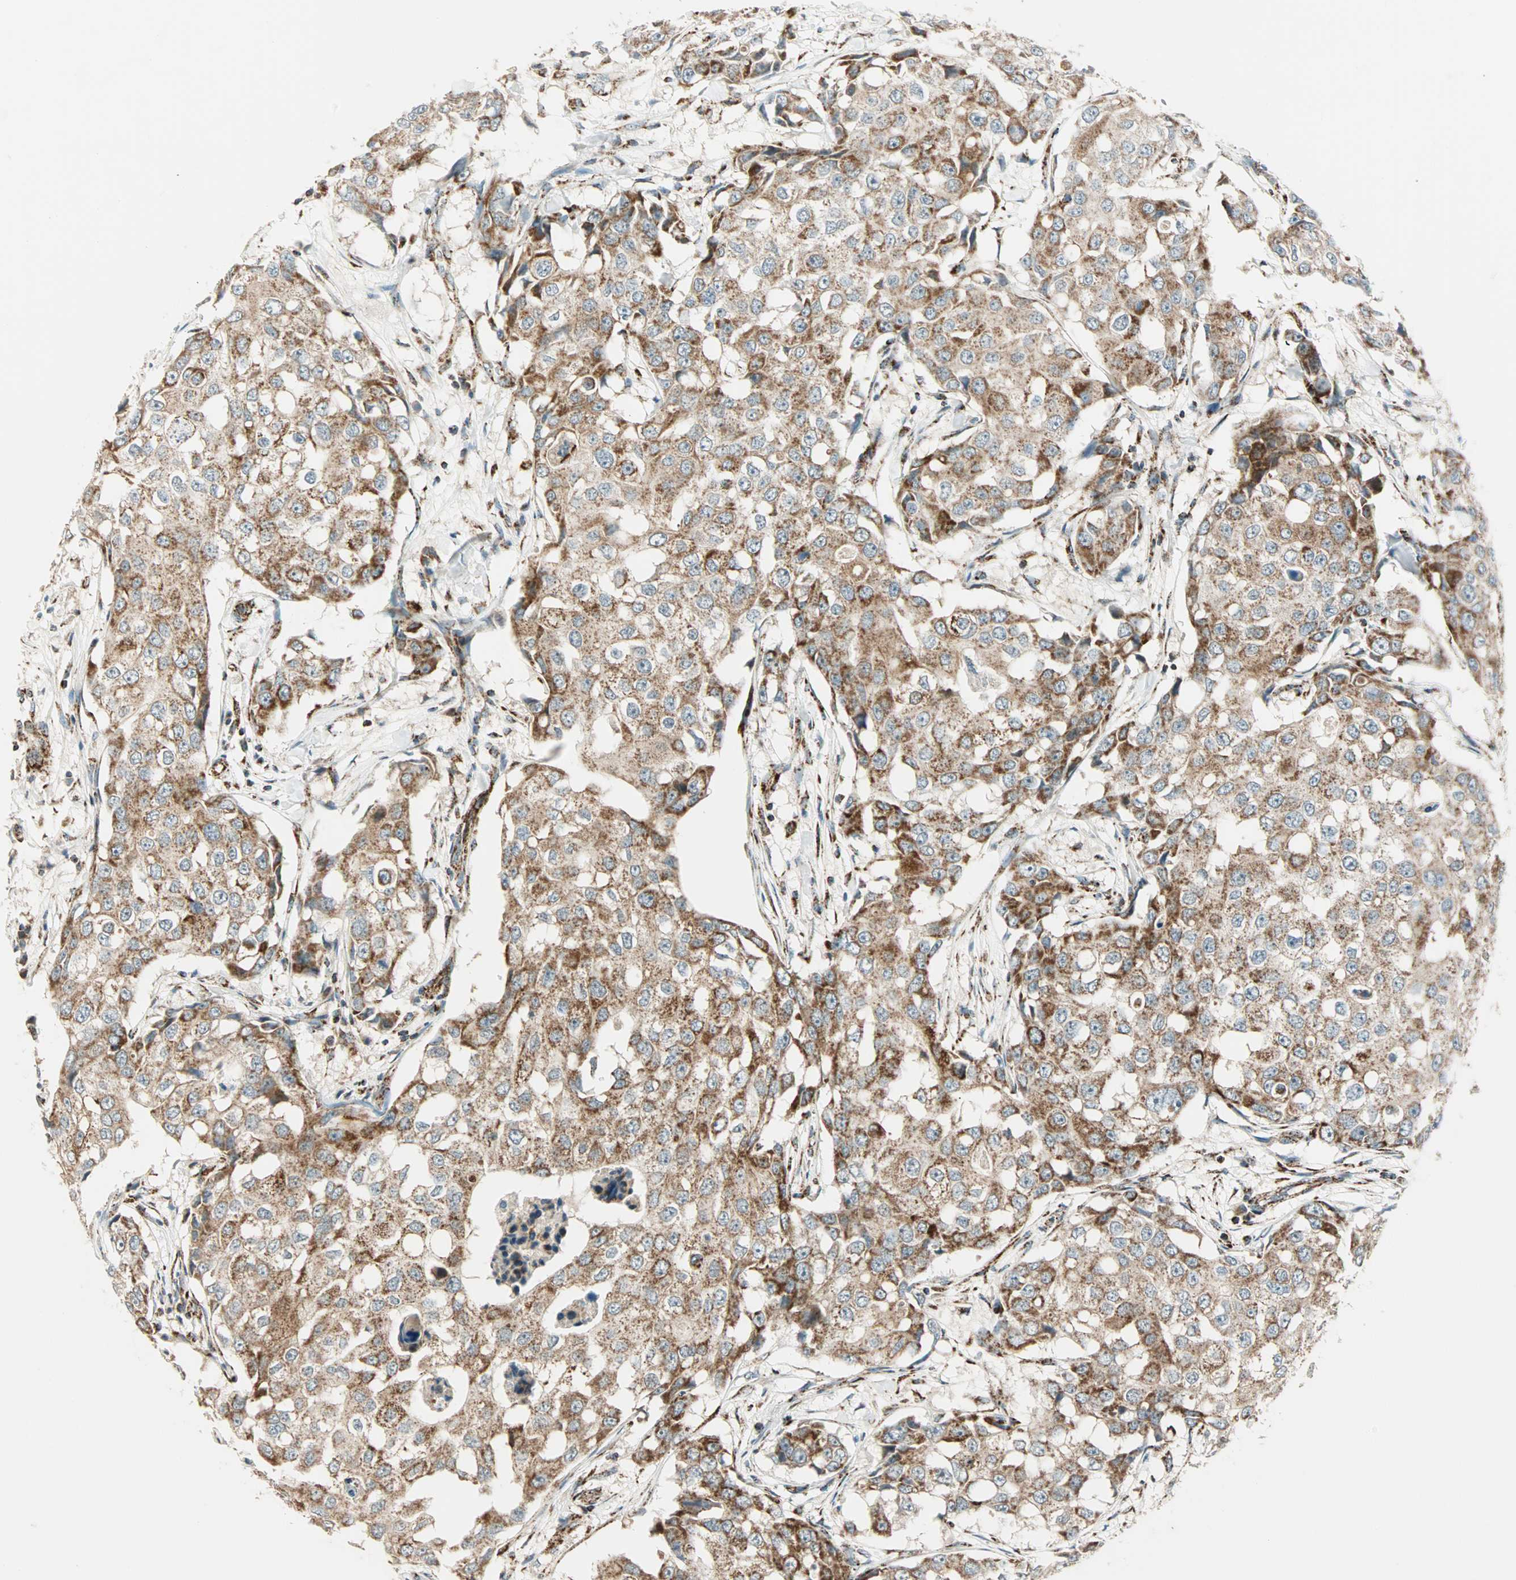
{"staining": {"intensity": "moderate", "quantity": ">75%", "location": "cytoplasmic/membranous"}, "tissue": "breast cancer", "cell_type": "Tumor cells", "image_type": "cancer", "snomed": [{"axis": "morphology", "description": "Duct carcinoma"}, {"axis": "topography", "description": "Breast"}], "caption": "Brown immunohistochemical staining in human breast intraductal carcinoma shows moderate cytoplasmic/membranous expression in approximately >75% of tumor cells. (DAB (3,3'-diaminobenzidine) IHC with brightfield microscopy, high magnification).", "gene": "SPRY4", "patient": {"sex": "female", "age": 27}}